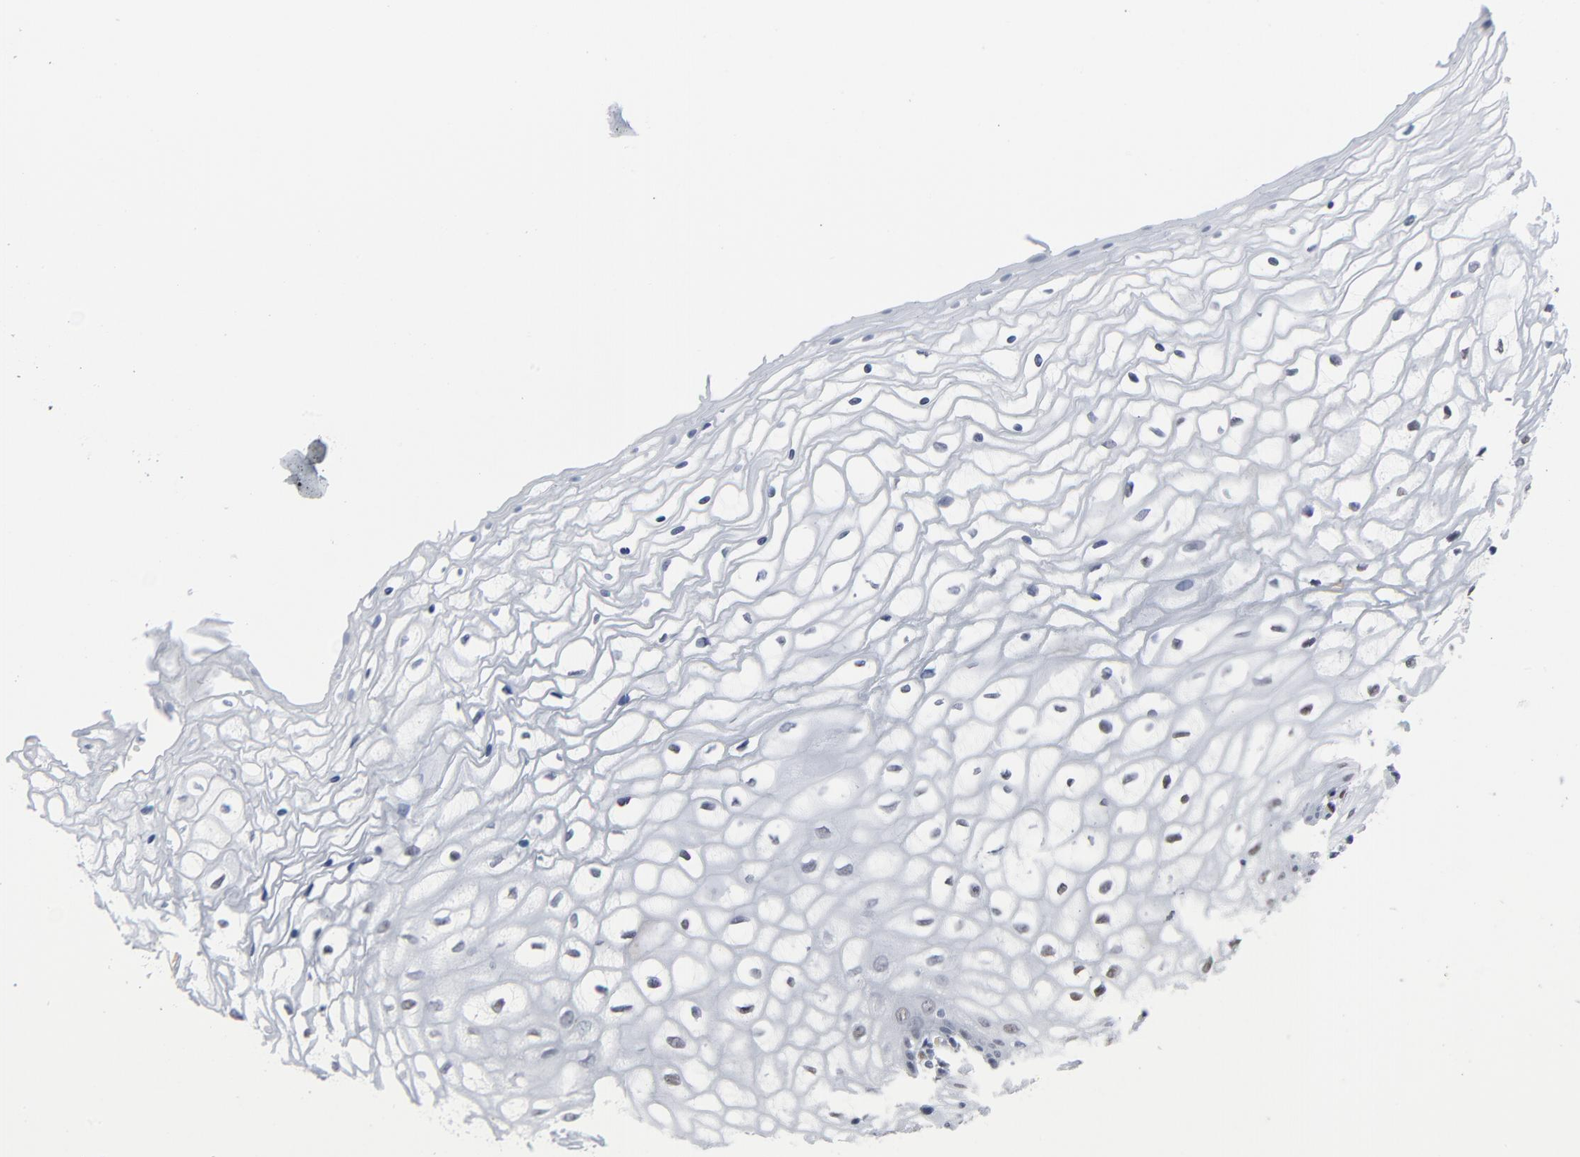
{"staining": {"intensity": "weak", "quantity": "<25%", "location": "nuclear"}, "tissue": "vagina", "cell_type": "Squamous epithelial cells", "image_type": "normal", "snomed": [{"axis": "morphology", "description": "Normal tissue, NOS"}, {"axis": "topography", "description": "Vagina"}], "caption": "Squamous epithelial cells are negative for brown protein staining in normal vagina.", "gene": "ATF7", "patient": {"sex": "female", "age": 34}}